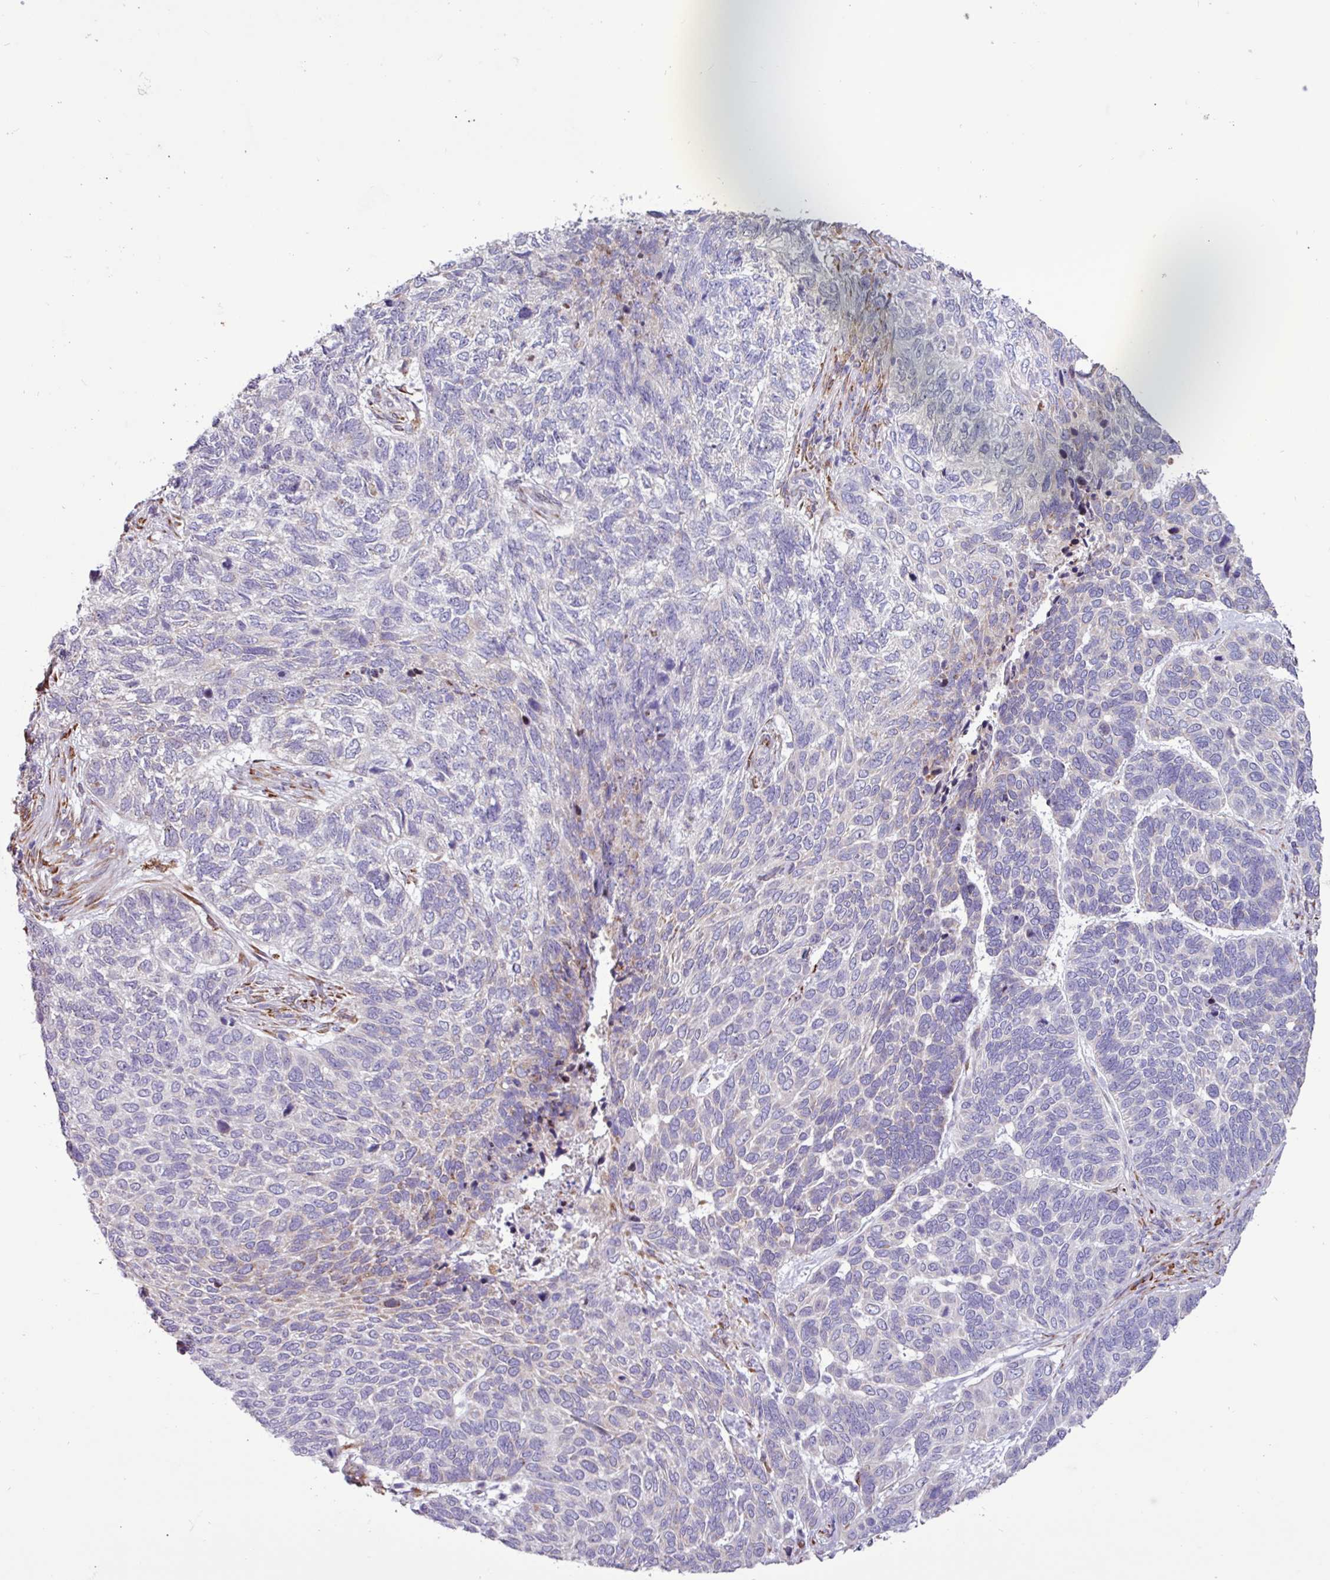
{"staining": {"intensity": "negative", "quantity": "none", "location": "none"}, "tissue": "skin cancer", "cell_type": "Tumor cells", "image_type": "cancer", "snomed": [{"axis": "morphology", "description": "Basal cell carcinoma"}, {"axis": "topography", "description": "Skin"}], "caption": "DAB immunohistochemical staining of human skin cancer (basal cell carcinoma) displays no significant positivity in tumor cells.", "gene": "PPP1R35", "patient": {"sex": "female", "age": 65}}